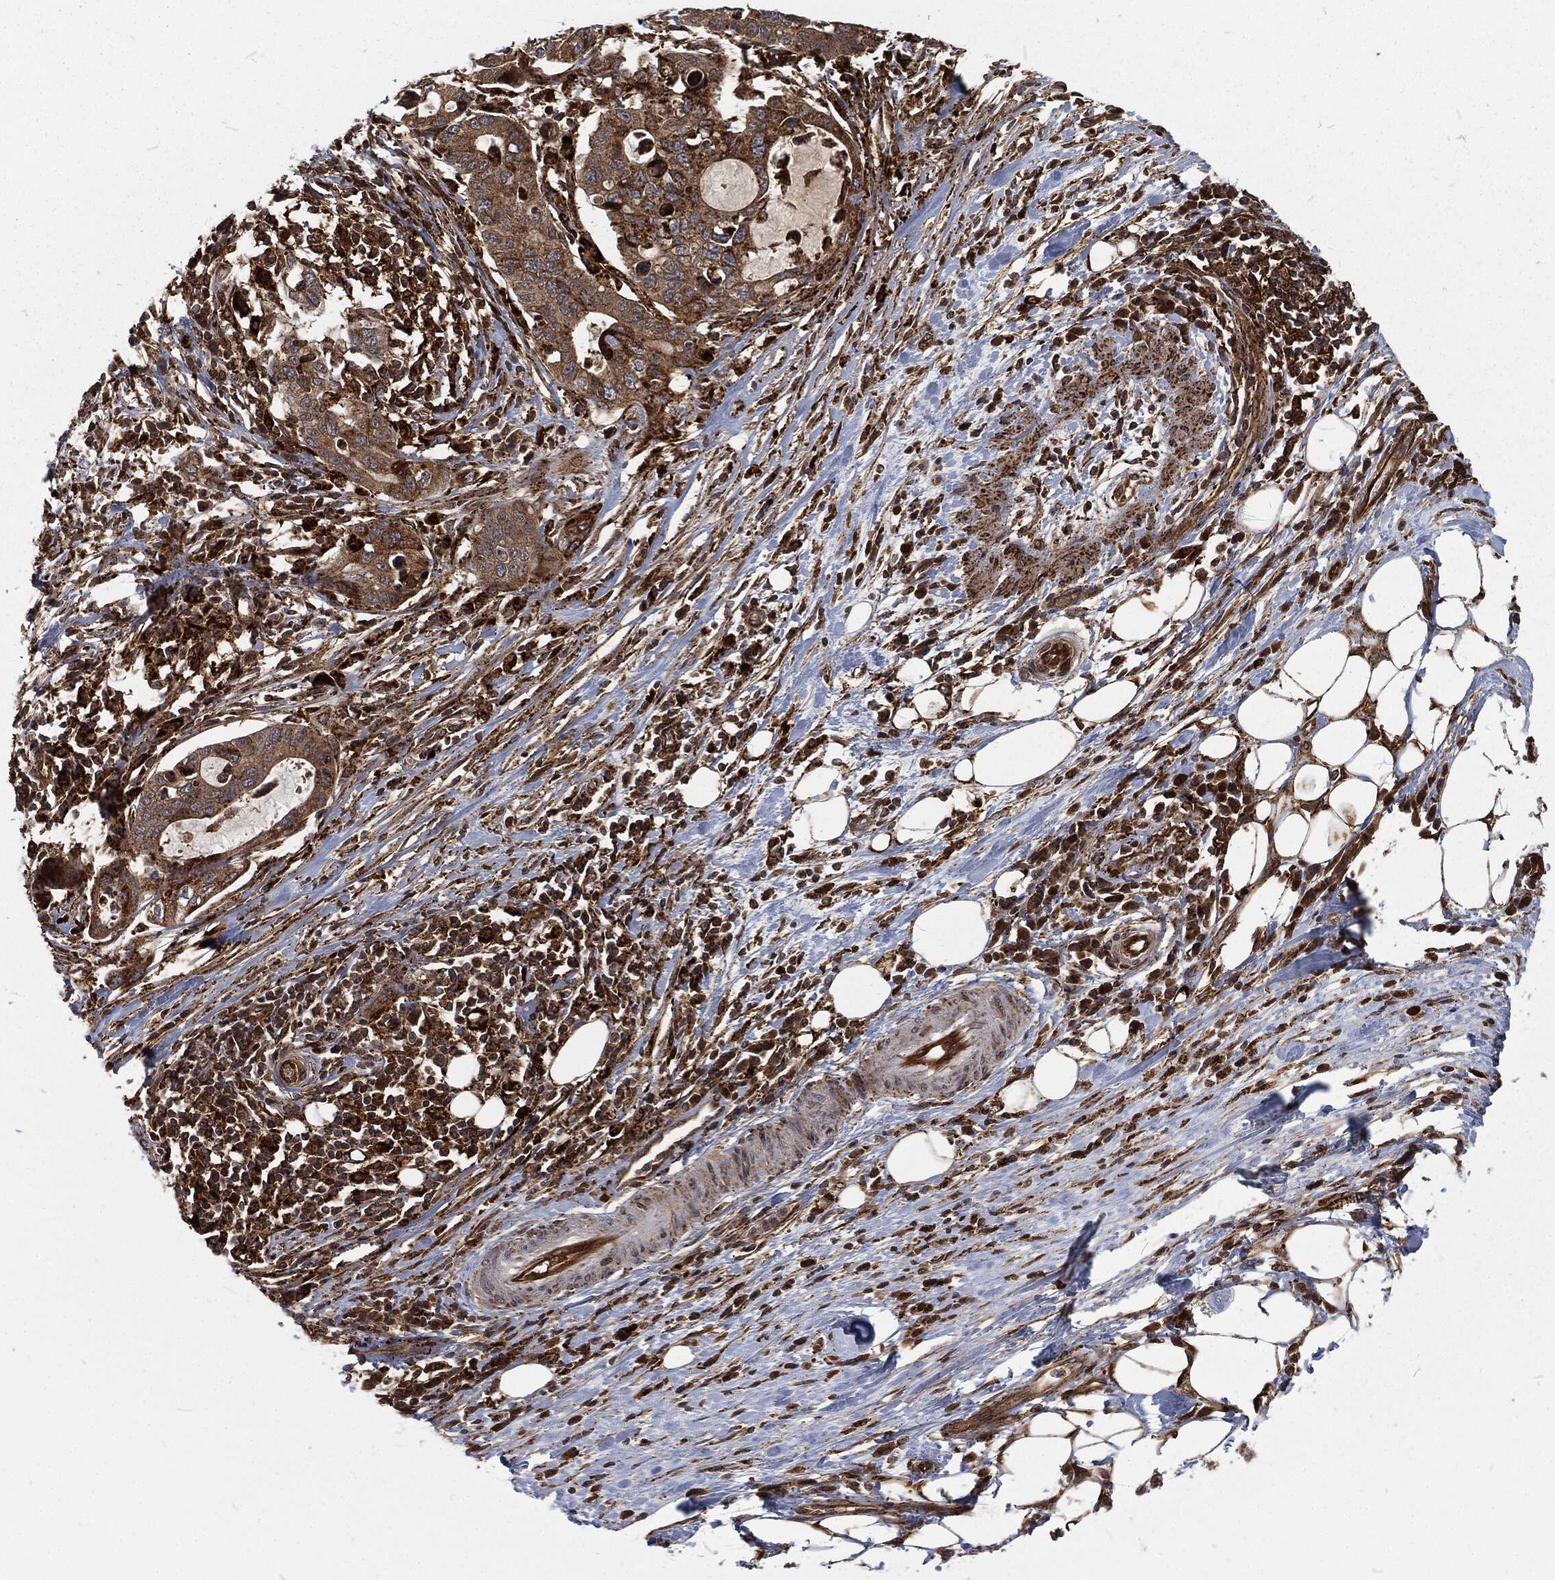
{"staining": {"intensity": "moderate", "quantity": ">75%", "location": "cytoplasmic/membranous"}, "tissue": "stomach cancer", "cell_type": "Tumor cells", "image_type": "cancer", "snomed": [{"axis": "morphology", "description": "Adenocarcinoma, NOS"}, {"axis": "topography", "description": "Stomach"}], "caption": "There is medium levels of moderate cytoplasmic/membranous expression in tumor cells of stomach cancer (adenocarcinoma), as demonstrated by immunohistochemical staining (brown color).", "gene": "RFTN1", "patient": {"sex": "male", "age": 54}}